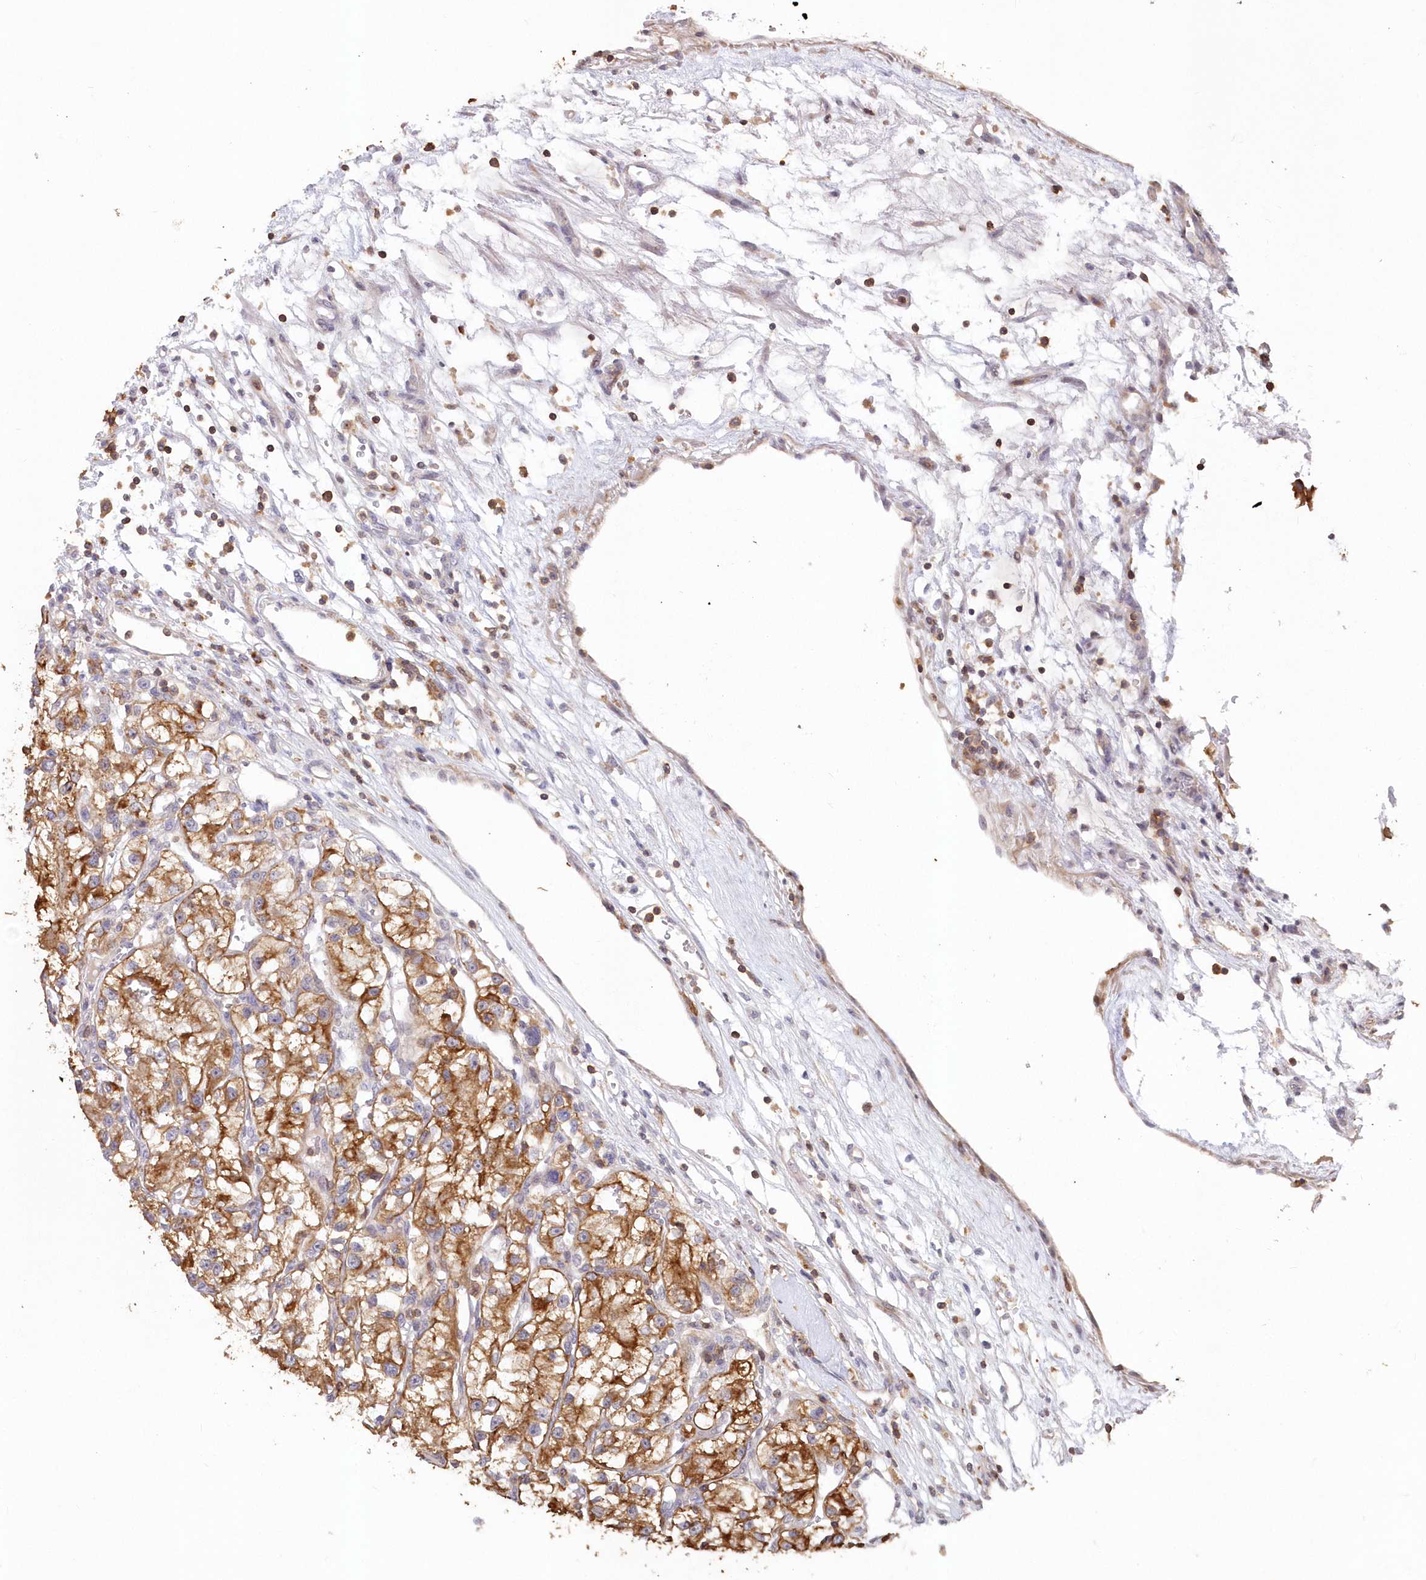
{"staining": {"intensity": "moderate", "quantity": "25%-75%", "location": "cytoplasmic/membranous"}, "tissue": "renal cancer", "cell_type": "Tumor cells", "image_type": "cancer", "snomed": [{"axis": "morphology", "description": "Adenocarcinoma, NOS"}, {"axis": "topography", "description": "Kidney"}], "caption": "Protein expression analysis of human adenocarcinoma (renal) reveals moderate cytoplasmic/membranous expression in about 25%-75% of tumor cells. (Stains: DAB in brown, nuclei in blue, Microscopy: brightfield microscopy at high magnification).", "gene": "SNED1", "patient": {"sex": "female", "age": 57}}